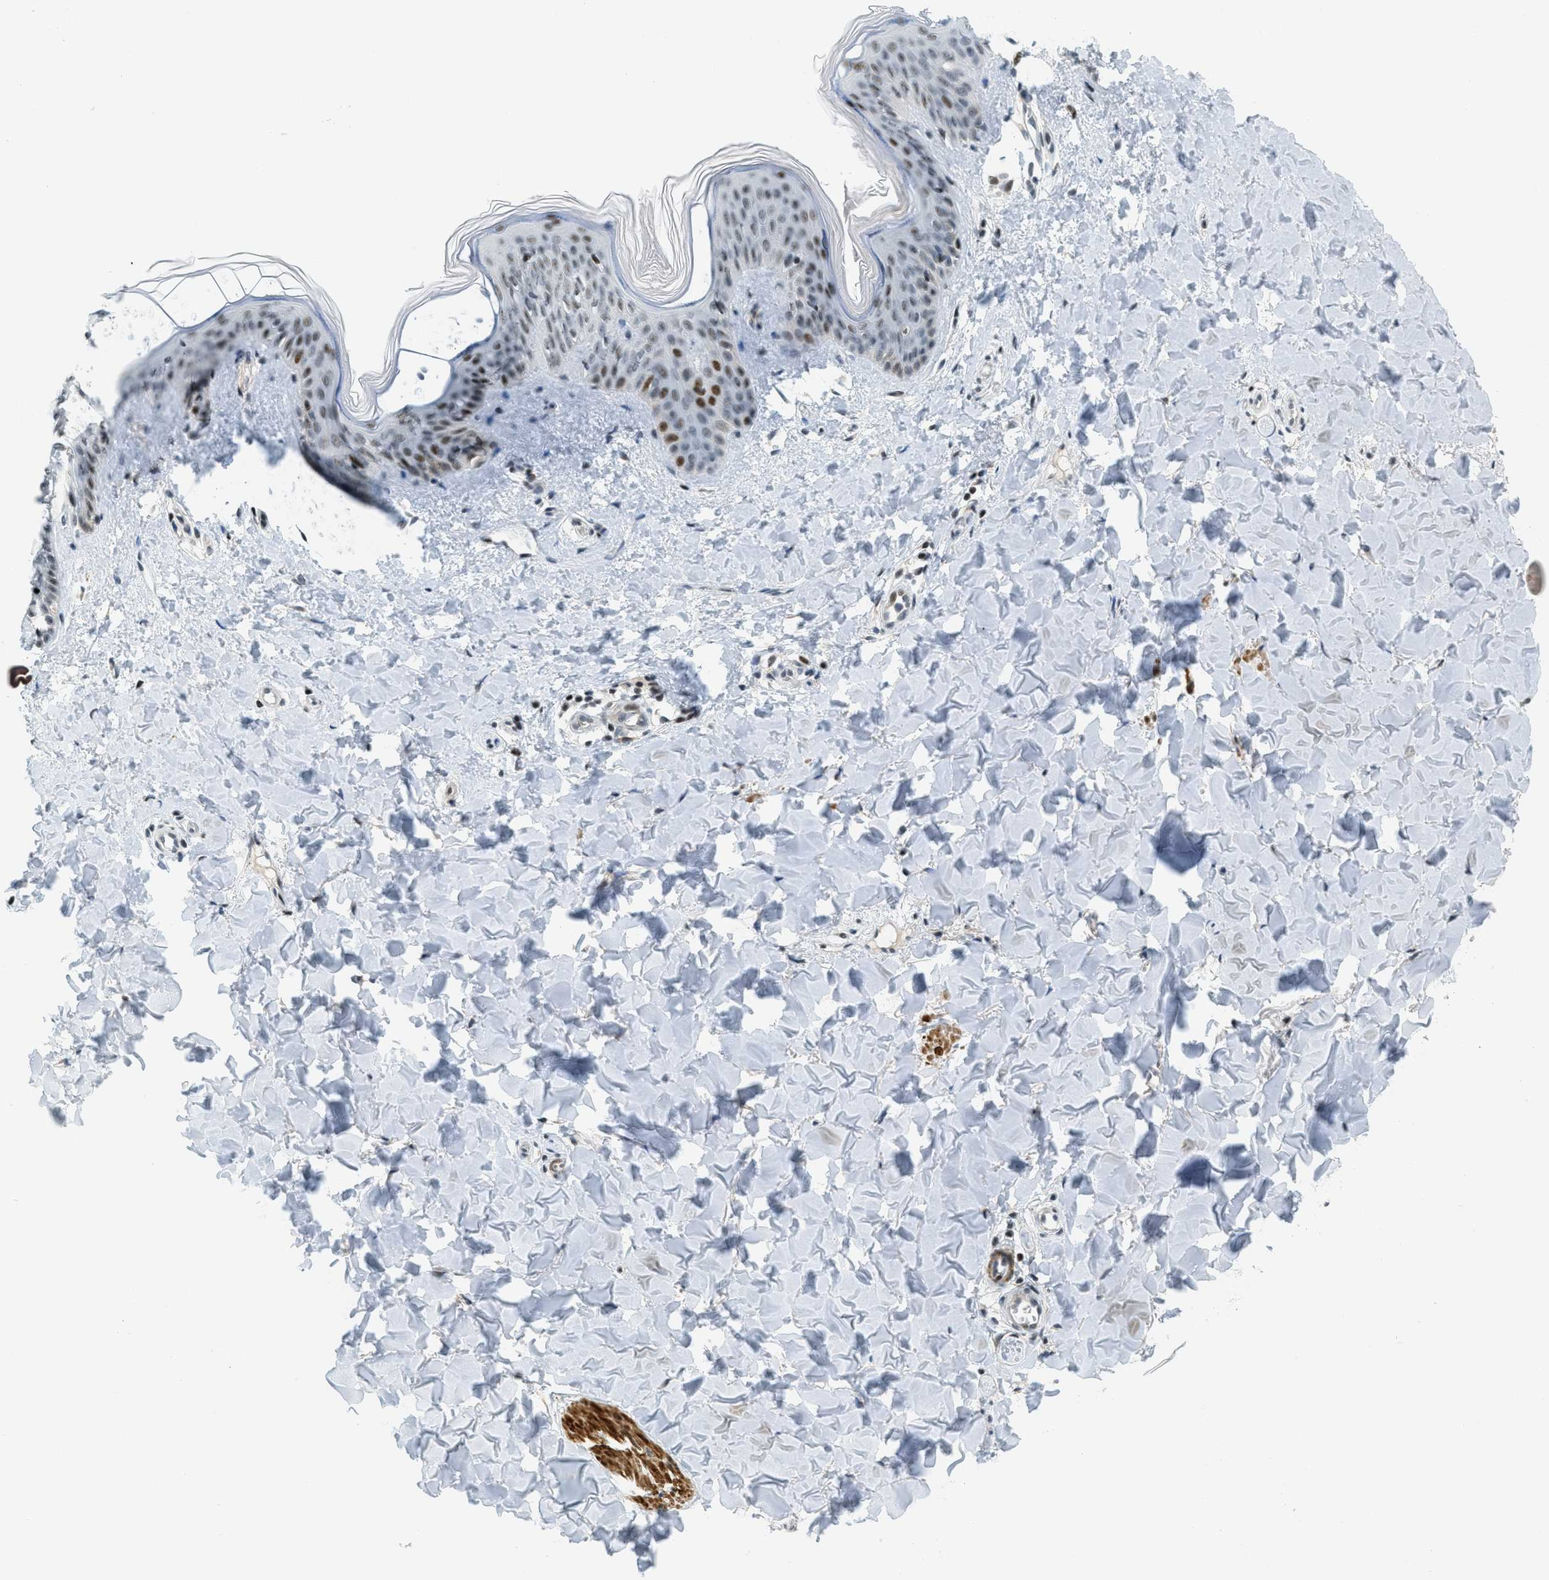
{"staining": {"intensity": "negative", "quantity": "none", "location": "none"}, "tissue": "skin", "cell_type": "Fibroblasts", "image_type": "normal", "snomed": [{"axis": "morphology", "description": "Normal tissue, NOS"}, {"axis": "topography", "description": "Skin"}], "caption": "Immunohistochemical staining of unremarkable skin exhibits no significant positivity in fibroblasts. Brightfield microscopy of immunohistochemistry (IHC) stained with DAB (3,3'-diaminobenzidine) (brown) and hematoxylin (blue), captured at high magnification.", "gene": "ZDHHC23", "patient": {"sex": "female", "age": 17}}